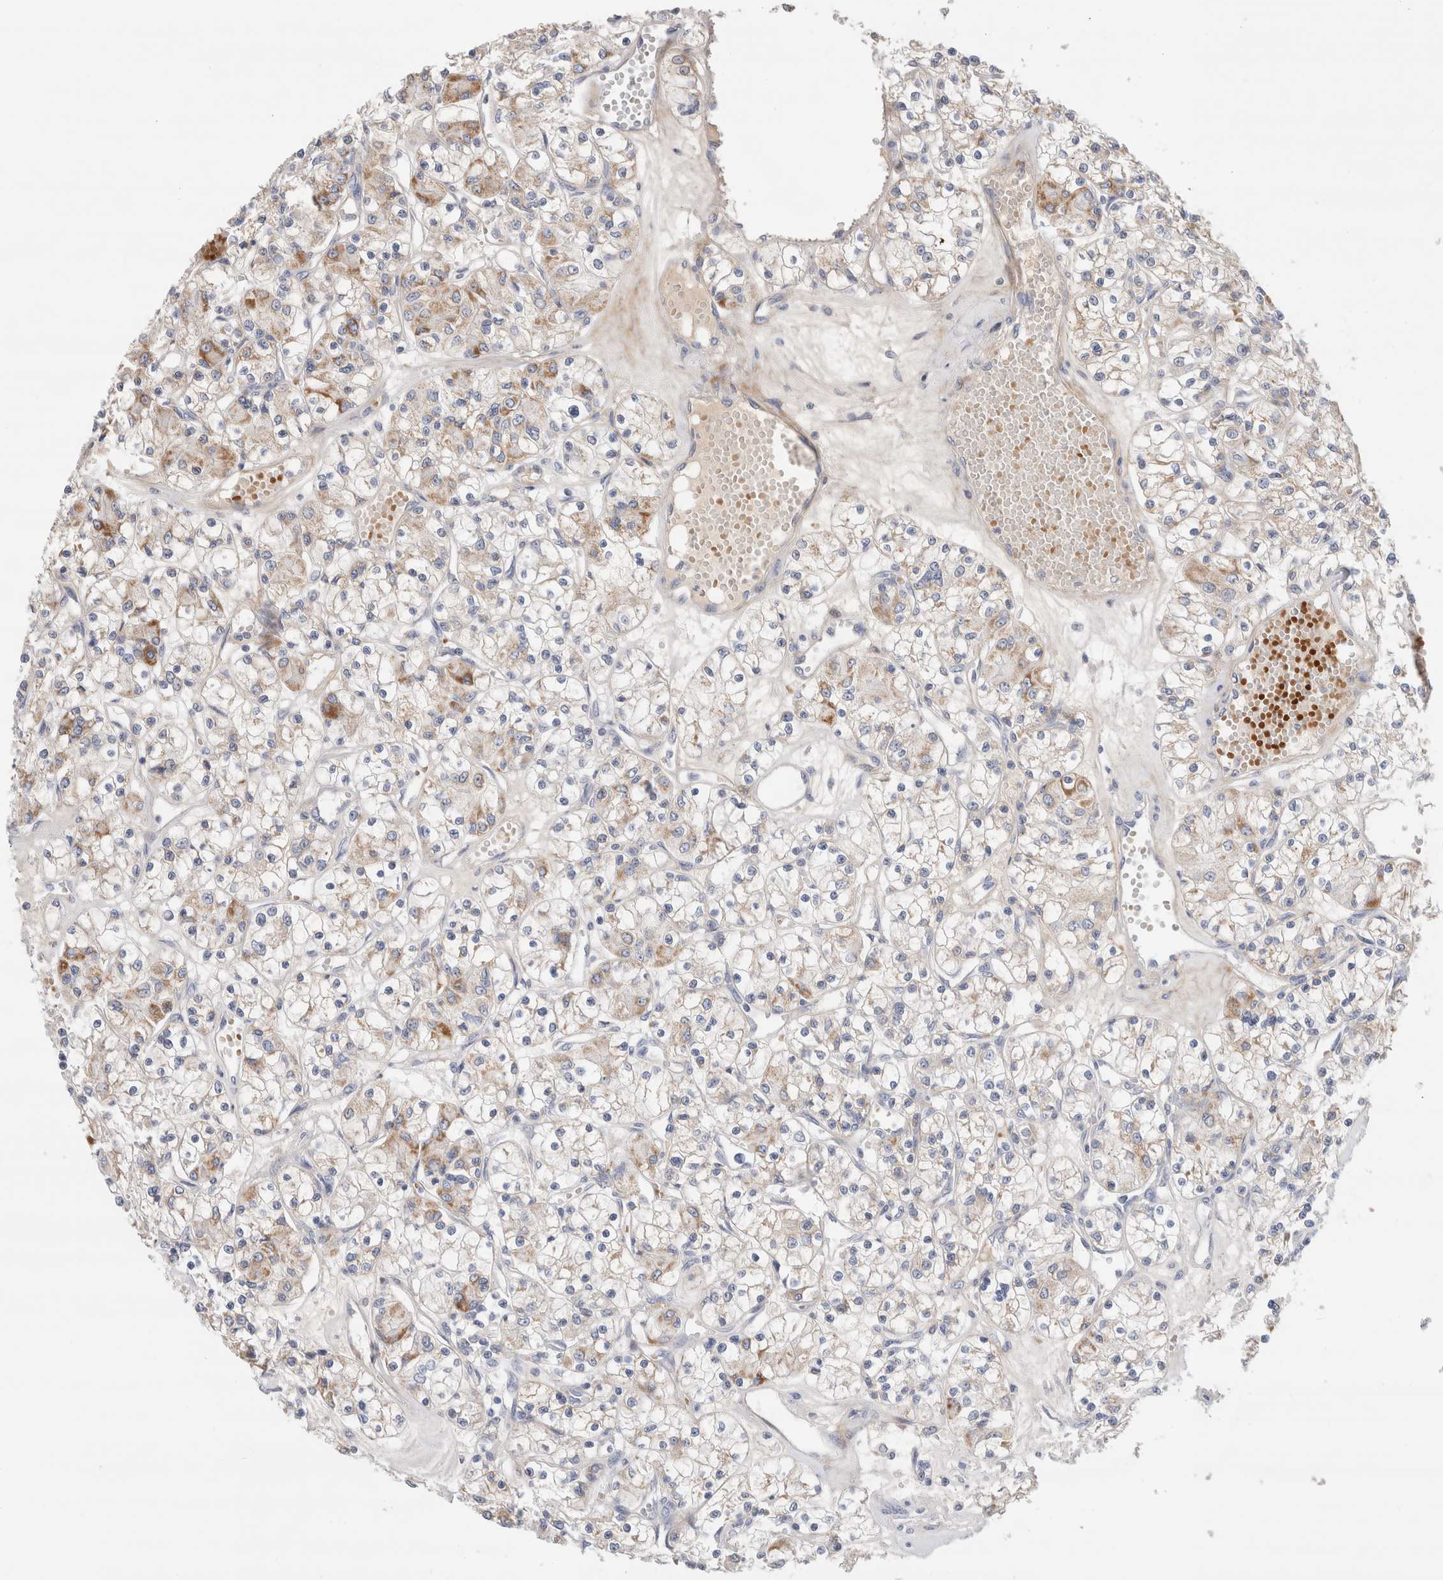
{"staining": {"intensity": "moderate", "quantity": "25%-75%", "location": "cytoplasmic/membranous"}, "tissue": "renal cancer", "cell_type": "Tumor cells", "image_type": "cancer", "snomed": [{"axis": "morphology", "description": "Adenocarcinoma, NOS"}, {"axis": "topography", "description": "Kidney"}], "caption": "DAB (3,3'-diaminobenzidine) immunohistochemical staining of adenocarcinoma (renal) shows moderate cytoplasmic/membranous protein expression in approximately 25%-75% of tumor cells.", "gene": "ECHDC2", "patient": {"sex": "female", "age": 59}}